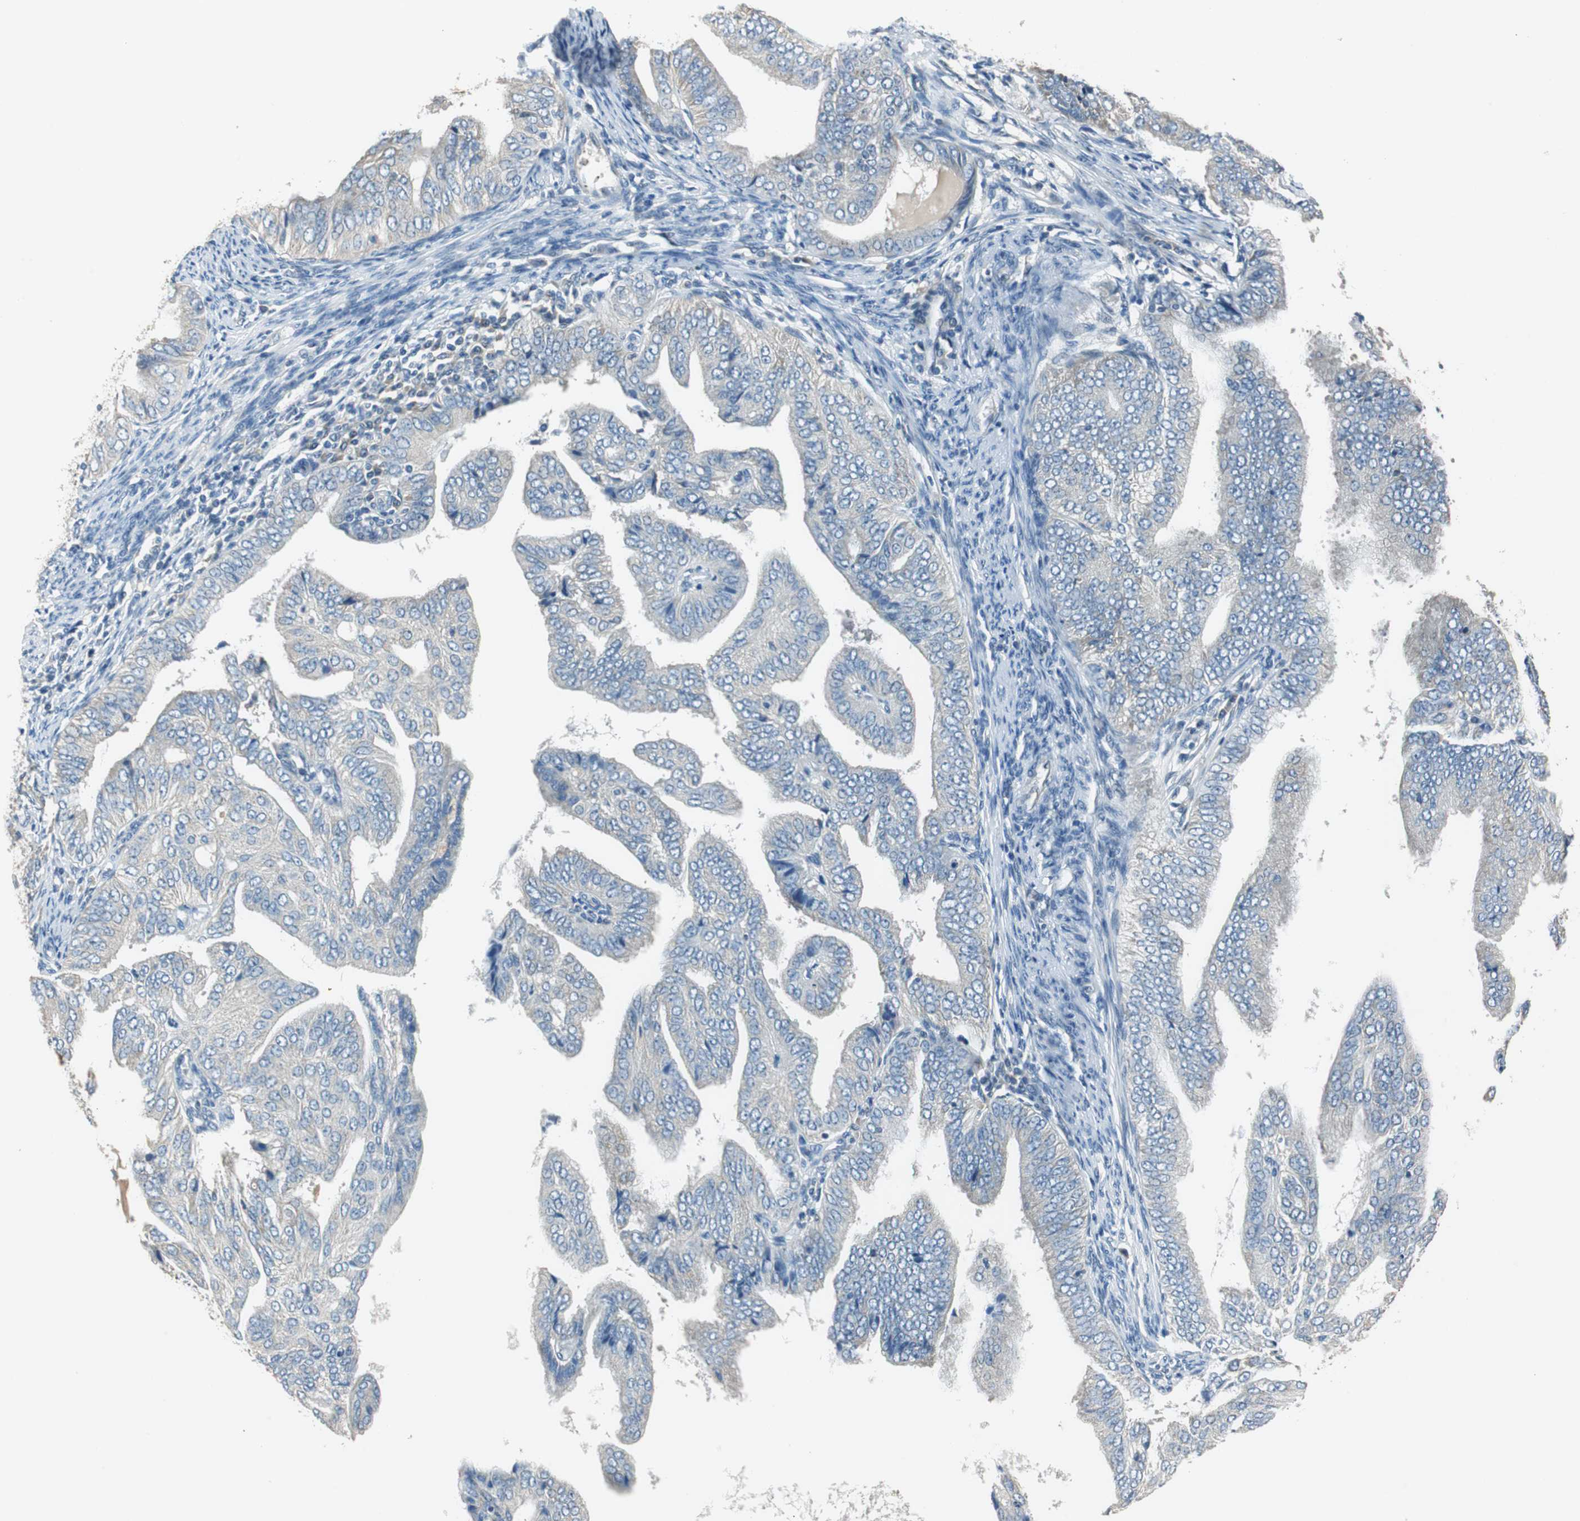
{"staining": {"intensity": "moderate", "quantity": "<25%", "location": "cytoplasmic/membranous"}, "tissue": "endometrial cancer", "cell_type": "Tumor cells", "image_type": "cancer", "snomed": [{"axis": "morphology", "description": "Adenocarcinoma, NOS"}, {"axis": "topography", "description": "Endometrium"}], "caption": "The histopathology image displays immunohistochemical staining of endometrial cancer (adenocarcinoma). There is moderate cytoplasmic/membranous positivity is present in about <25% of tumor cells.", "gene": "ALDH4A1", "patient": {"sex": "female", "age": 58}}